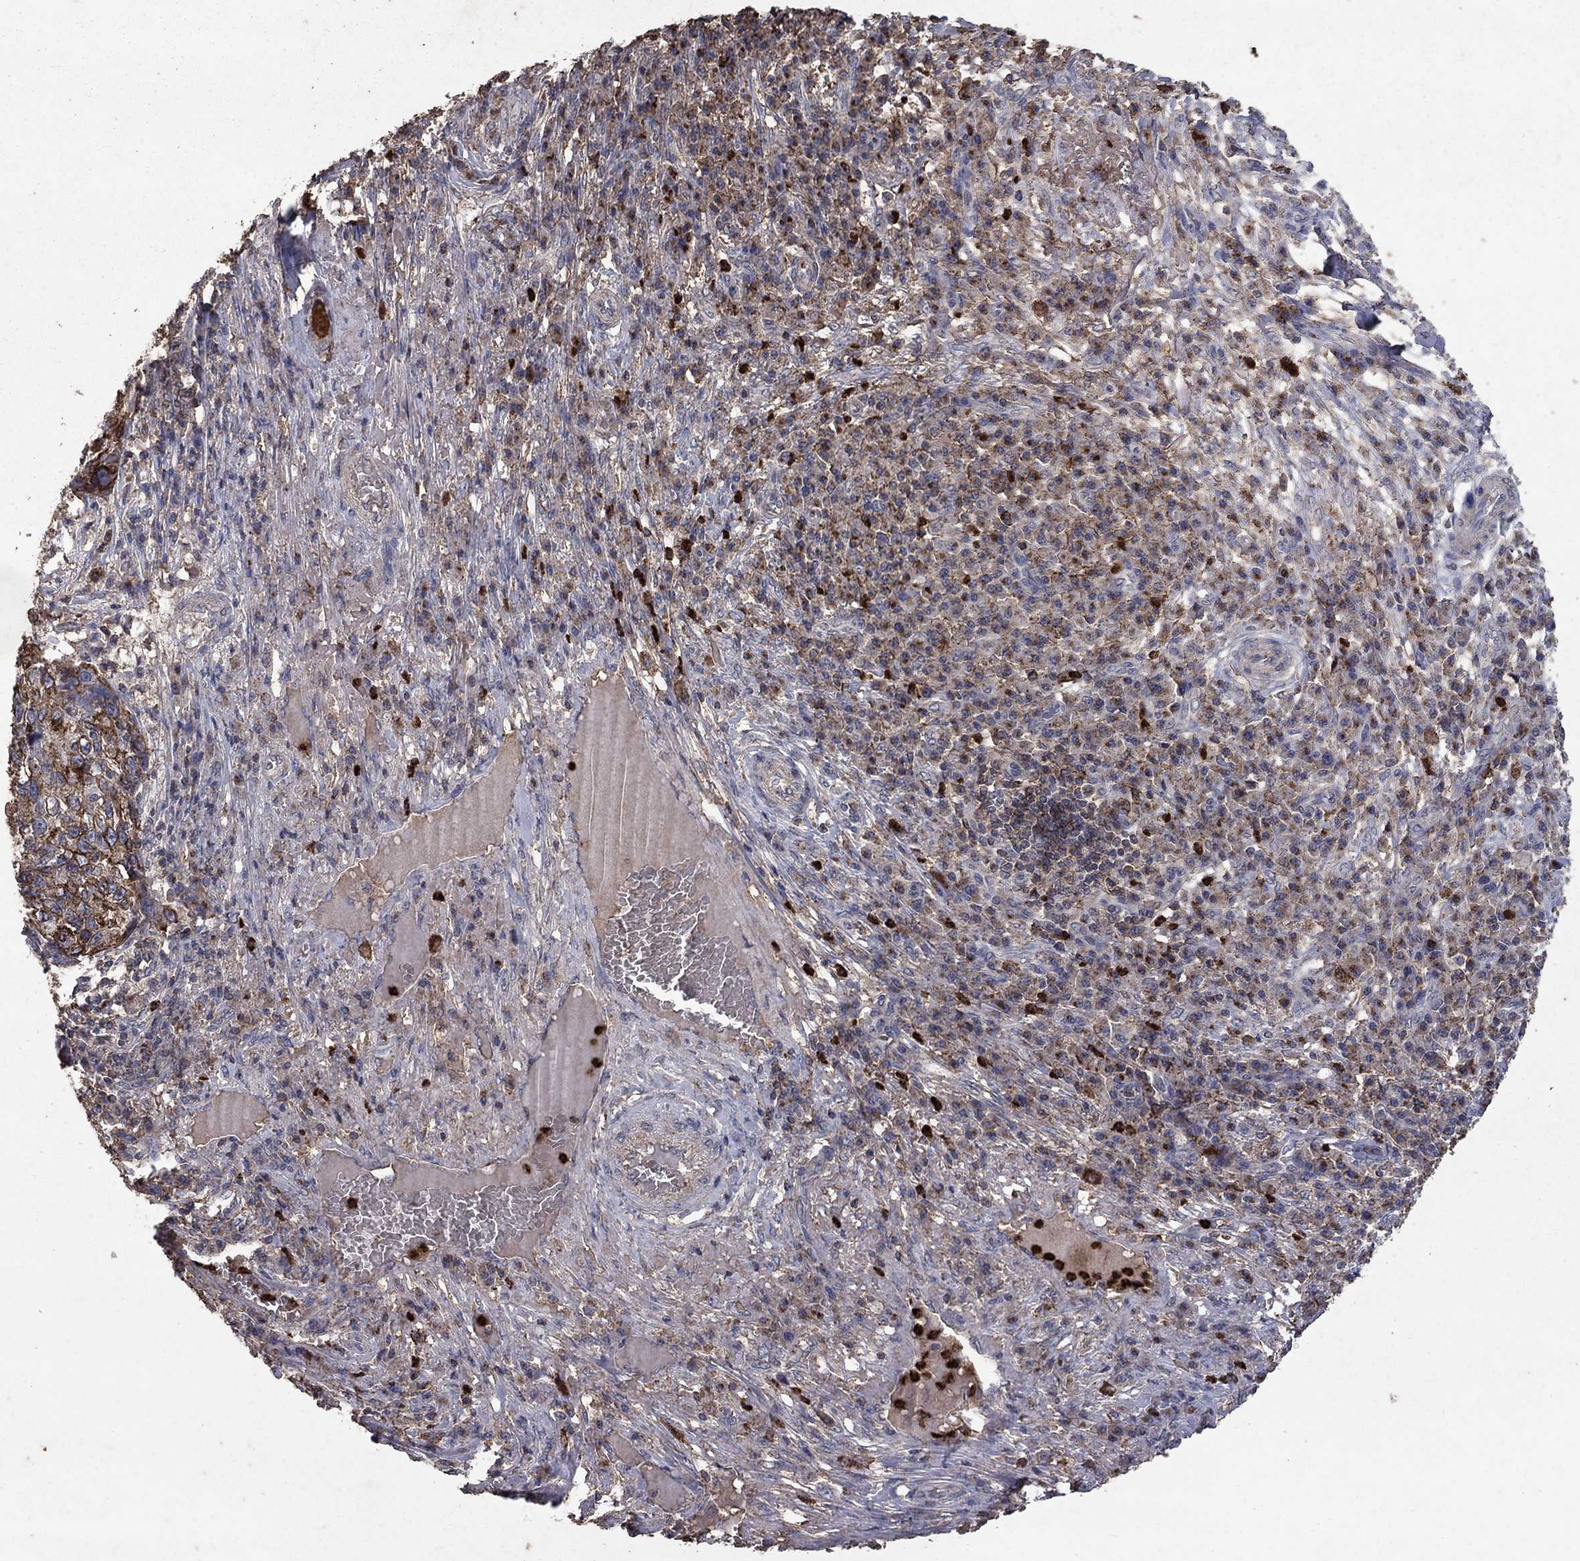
{"staining": {"intensity": "strong", "quantity": "<25%", "location": "cytoplasmic/membranous,nuclear"}, "tissue": "skin cancer", "cell_type": "Tumor cells", "image_type": "cancer", "snomed": [{"axis": "morphology", "description": "Squamous cell carcinoma, NOS"}, {"axis": "topography", "description": "Skin"}], "caption": "There is medium levels of strong cytoplasmic/membranous and nuclear staining in tumor cells of skin cancer, as demonstrated by immunohistochemical staining (brown color).", "gene": "CD24", "patient": {"sex": "male", "age": 92}}